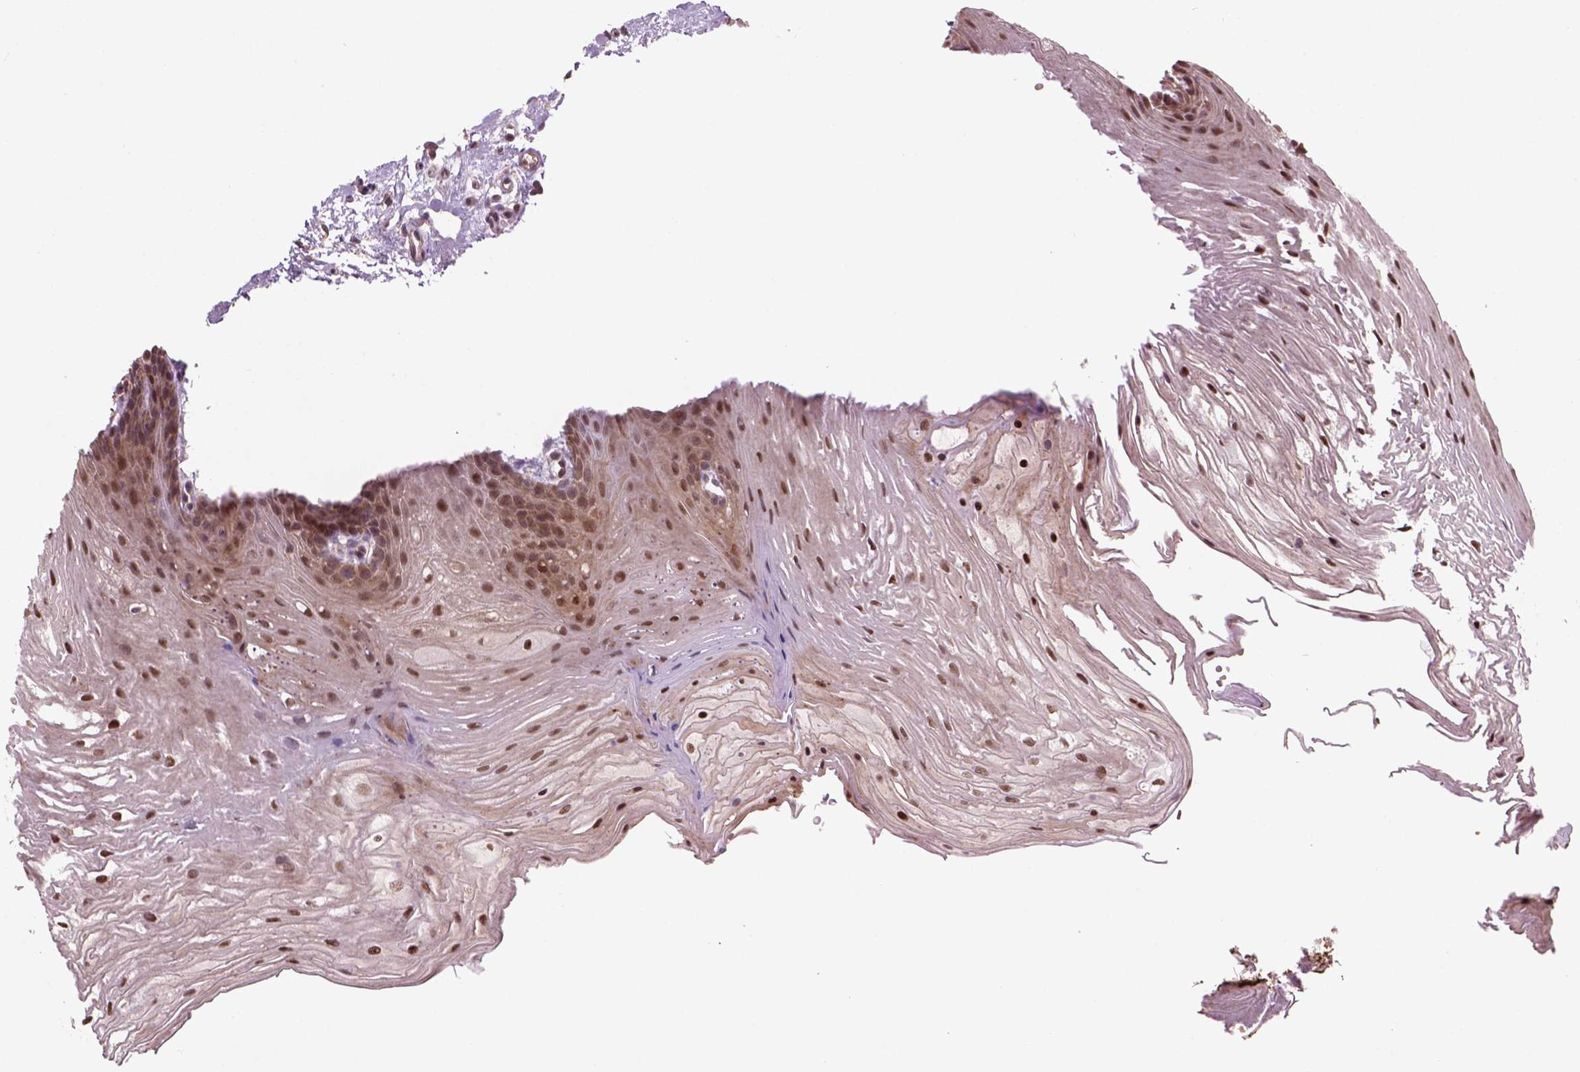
{"staining": {"intensity": "moderate", "quantity": "<25%", "location": "cytoplasmic/membranous,nuclear"}, "tissue": "oral mucosa", "cell_type": "Squamous epithelial cells", "image_type": "normal", "snomed": [{"axis": "morphology", "description": "Normal tissue, NOS"}, {"axis": "morphology", "description": "Squamous cell carcinoma, NOS"}, {"axis": "topography", "description": "Oral tissue"}, {"axis": "topography", "description": "Tounge, NOS"}, {"axis": "topography", "description": "Head-Neck"}], "caption": "A brown stain shows moderate cytoplasmic/membranous,nuclear positivity of a protein in squamous epithelial cells of unremarkable human oral mucosa.", "gene": "PSMD11", "patient": {"sex": "male", "age": 62}}